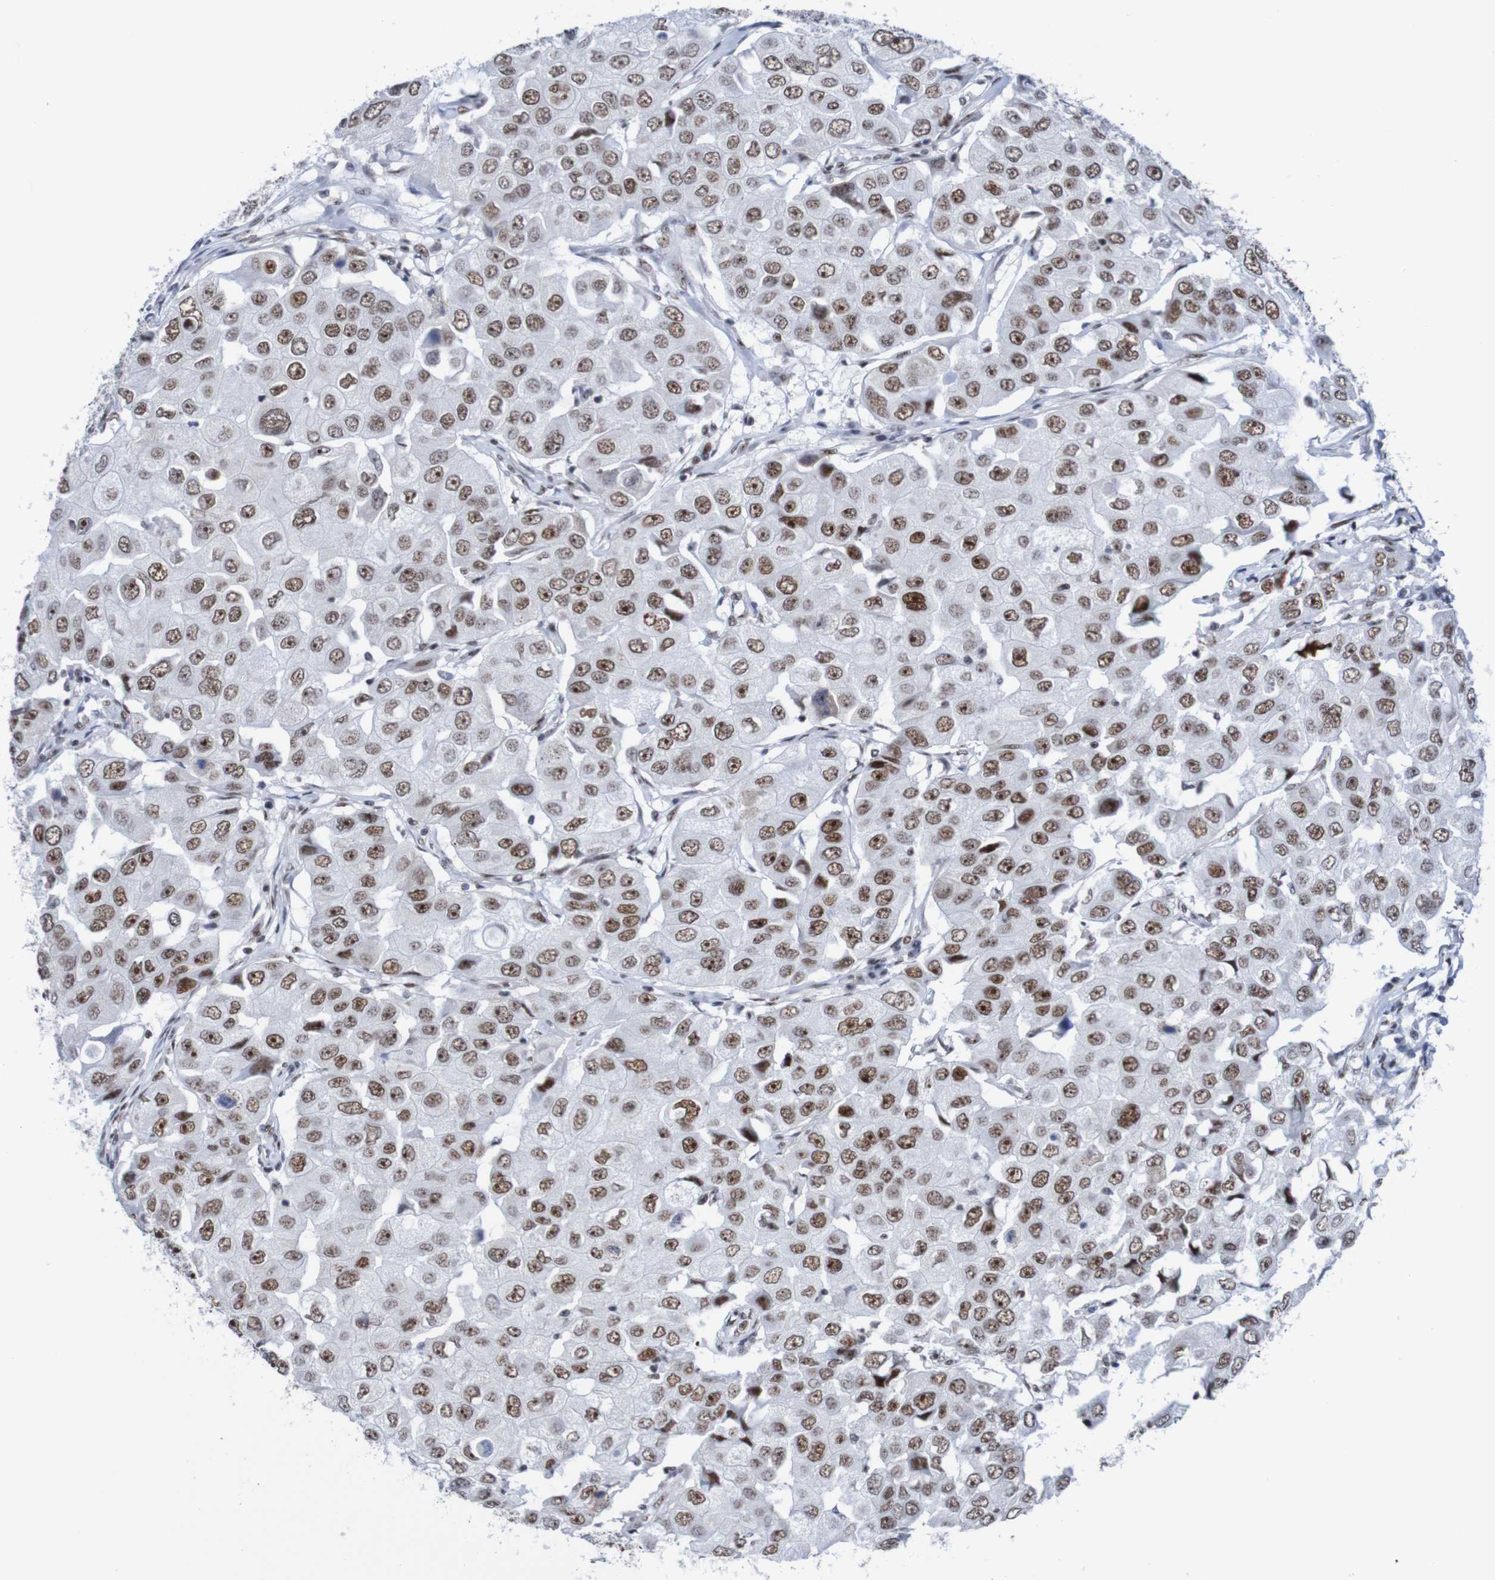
{"staining": {"intensity": "moderate", "quantity": ">75%", "location": "nuclear"}, "tissue": "breast cancer", "cell_type": "Tumor cells", "image_type": "cancer", "snomed": [{"axis": "morphology", "description": "Duct carcinoma"}, {"axis": "topography", "description": "Breast"}], "caption": "A photomicrograph showing moderate nuclear positivity in approximately >75% of tumor cells in breast cancer (invasive ductal carcinoma), as visualized by brown immunohistochemical staining.", "gene": "CDC5L", "patient": {"sex": "female", "age": 27}}